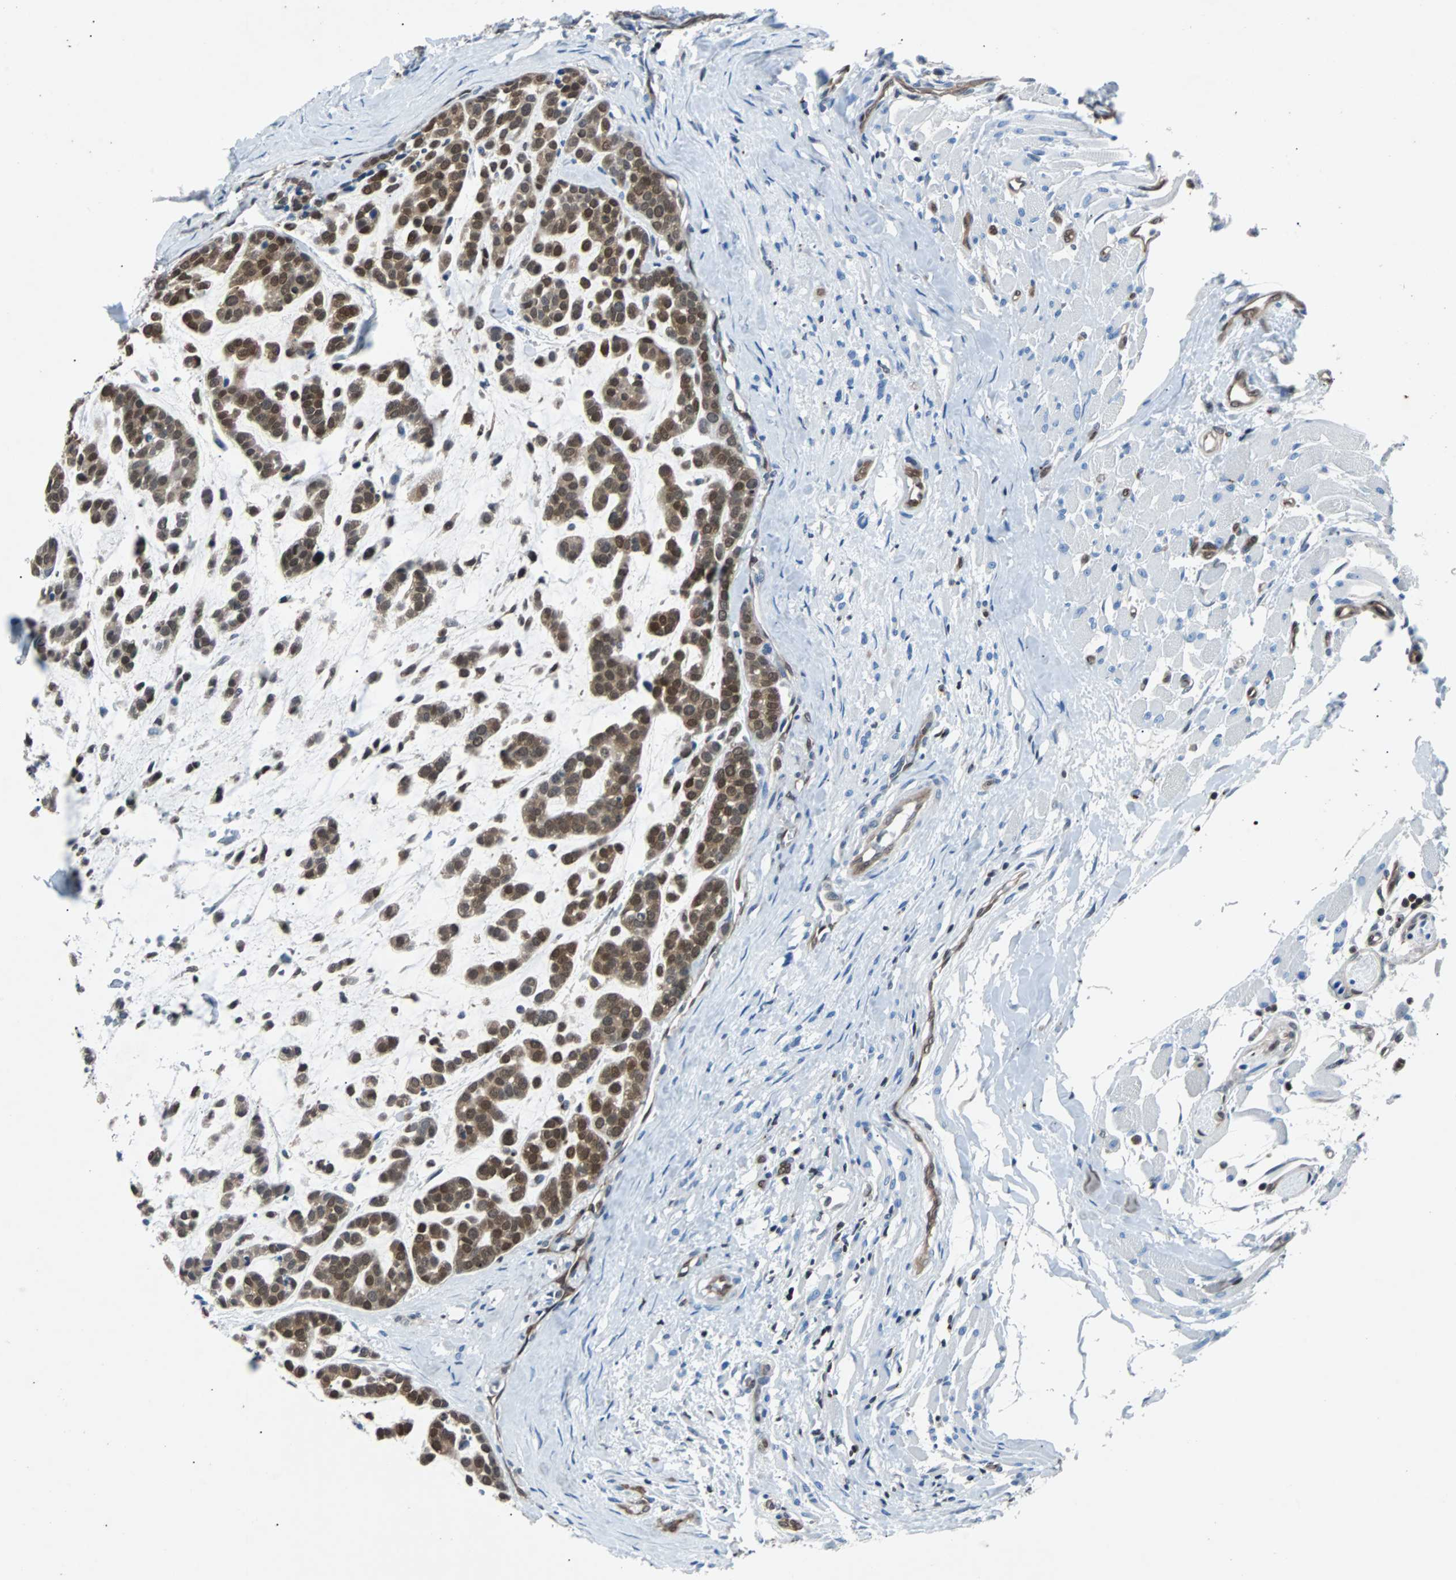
{"staining": {"intensity": "moderate", "quantity": ">75%", "location": "cytoplasmic/membranous,nuclear"}, "tissue": "head and neck cancer", "cell_type": "Tumor cells", "image_type": "cancer", "snomed": [{"axis": "morphology", "description": "Adenocarcinoma, NOS"}, {"axis": "morphology", "description": "Adenoma, NOS"}, {"axis": "topography", "description": "Head-Neck"}], "caption": "Head and neck cancer (adenoma) stained with a protein marker displays moderate staining in tumor cells.", "gene": "MAP2K6", "patient": {"sex": "female", "age": 55}}